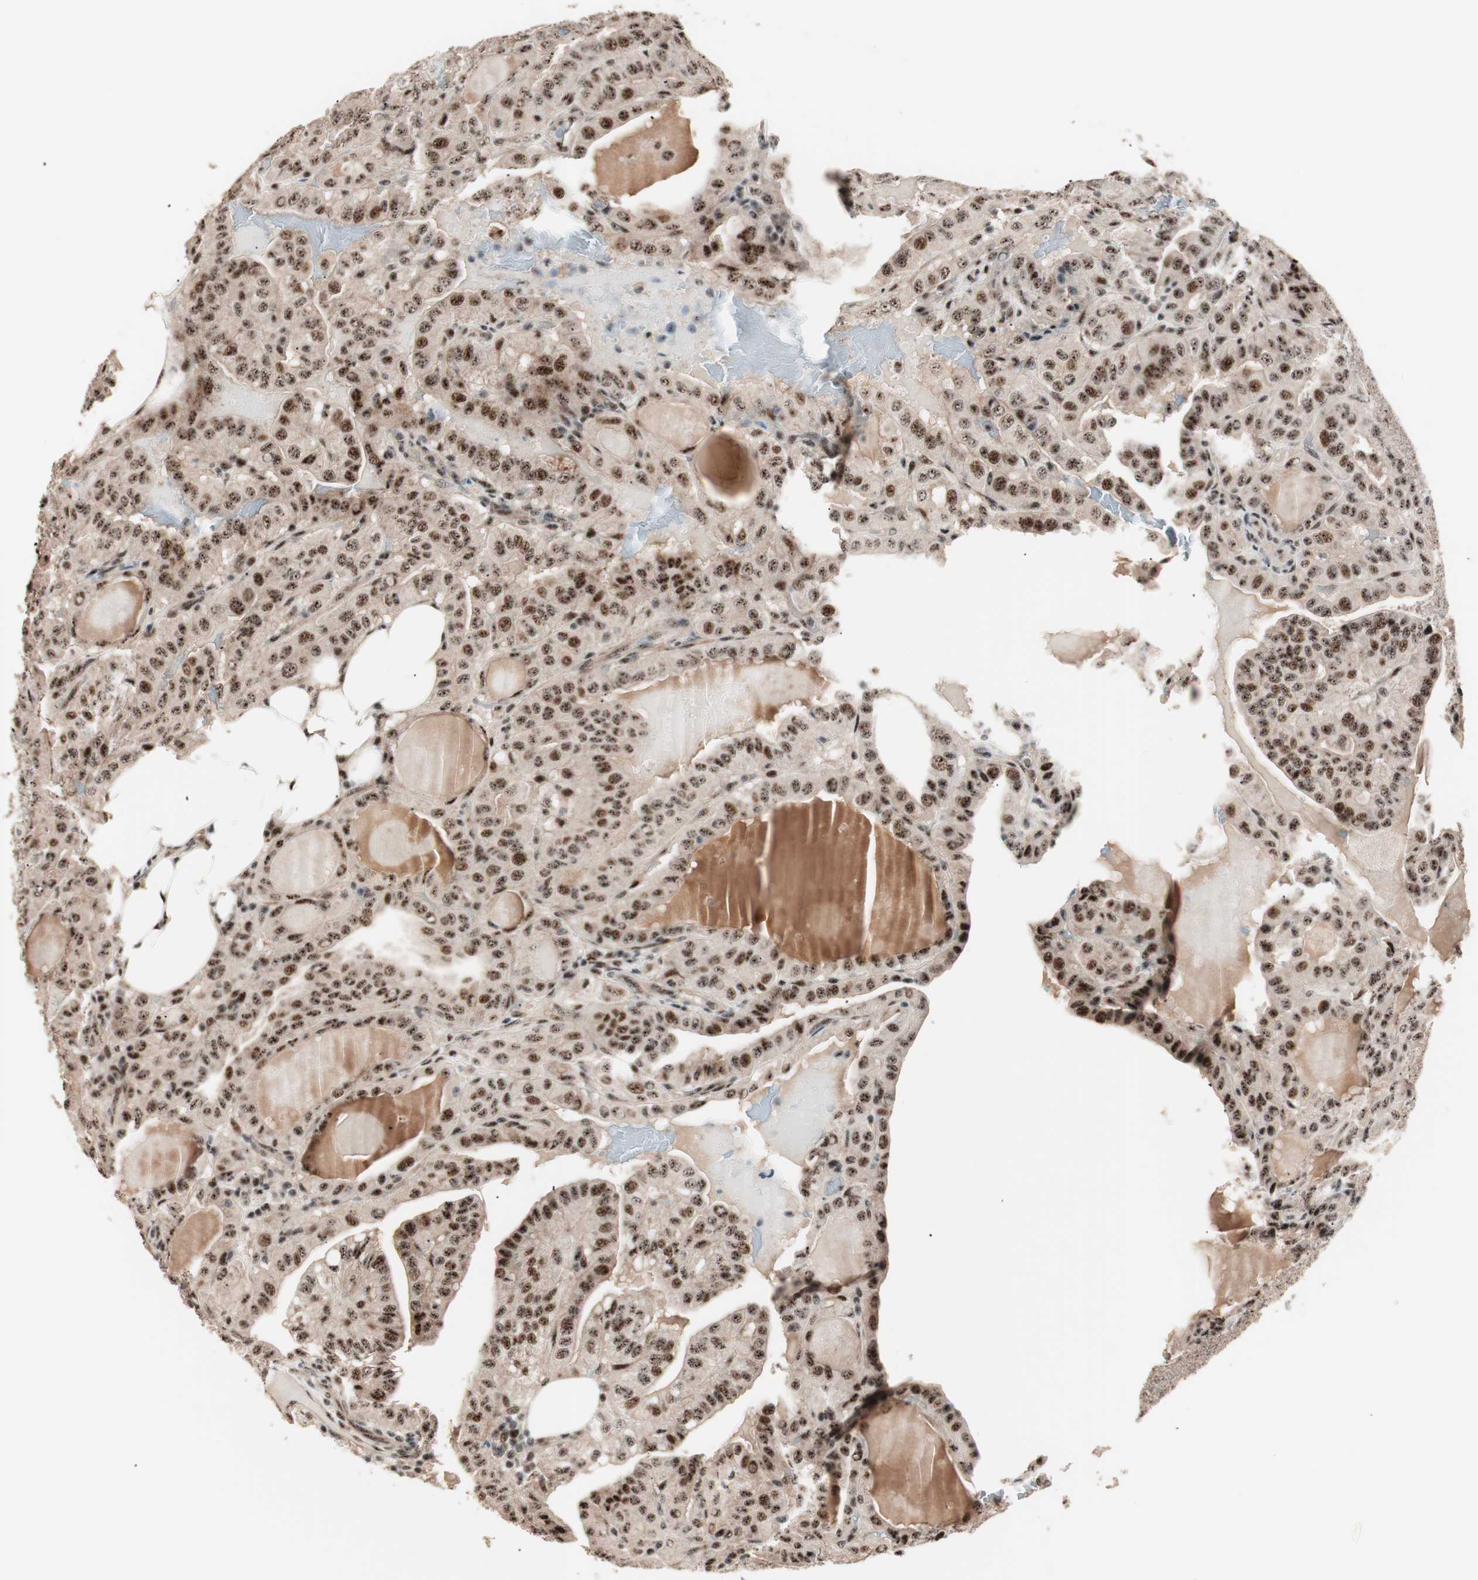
{"staining": {"intensity": "strong", "quantity": ">75%", "location": "cytoplasmic/membranous,nuclear"}, "tissue": "thyroid cancer", "cell_type": "Tumor cells", "image_type": "cancer", "snomed": [{"axis": "morphology", "description": "Papillary adenocarcinoma, NOS"}, {"axis": "topography", "description": "Thyroid gland"}], "caption": "Thyroid papillary adenocarcinoma stained with immunohistochemistry exhibits strong cytoplasmic/membranous and nuclear expression in about >75% of tumor cells.", "gene": "NR5A2", "patient": {"sex": "male", "age": 77}}